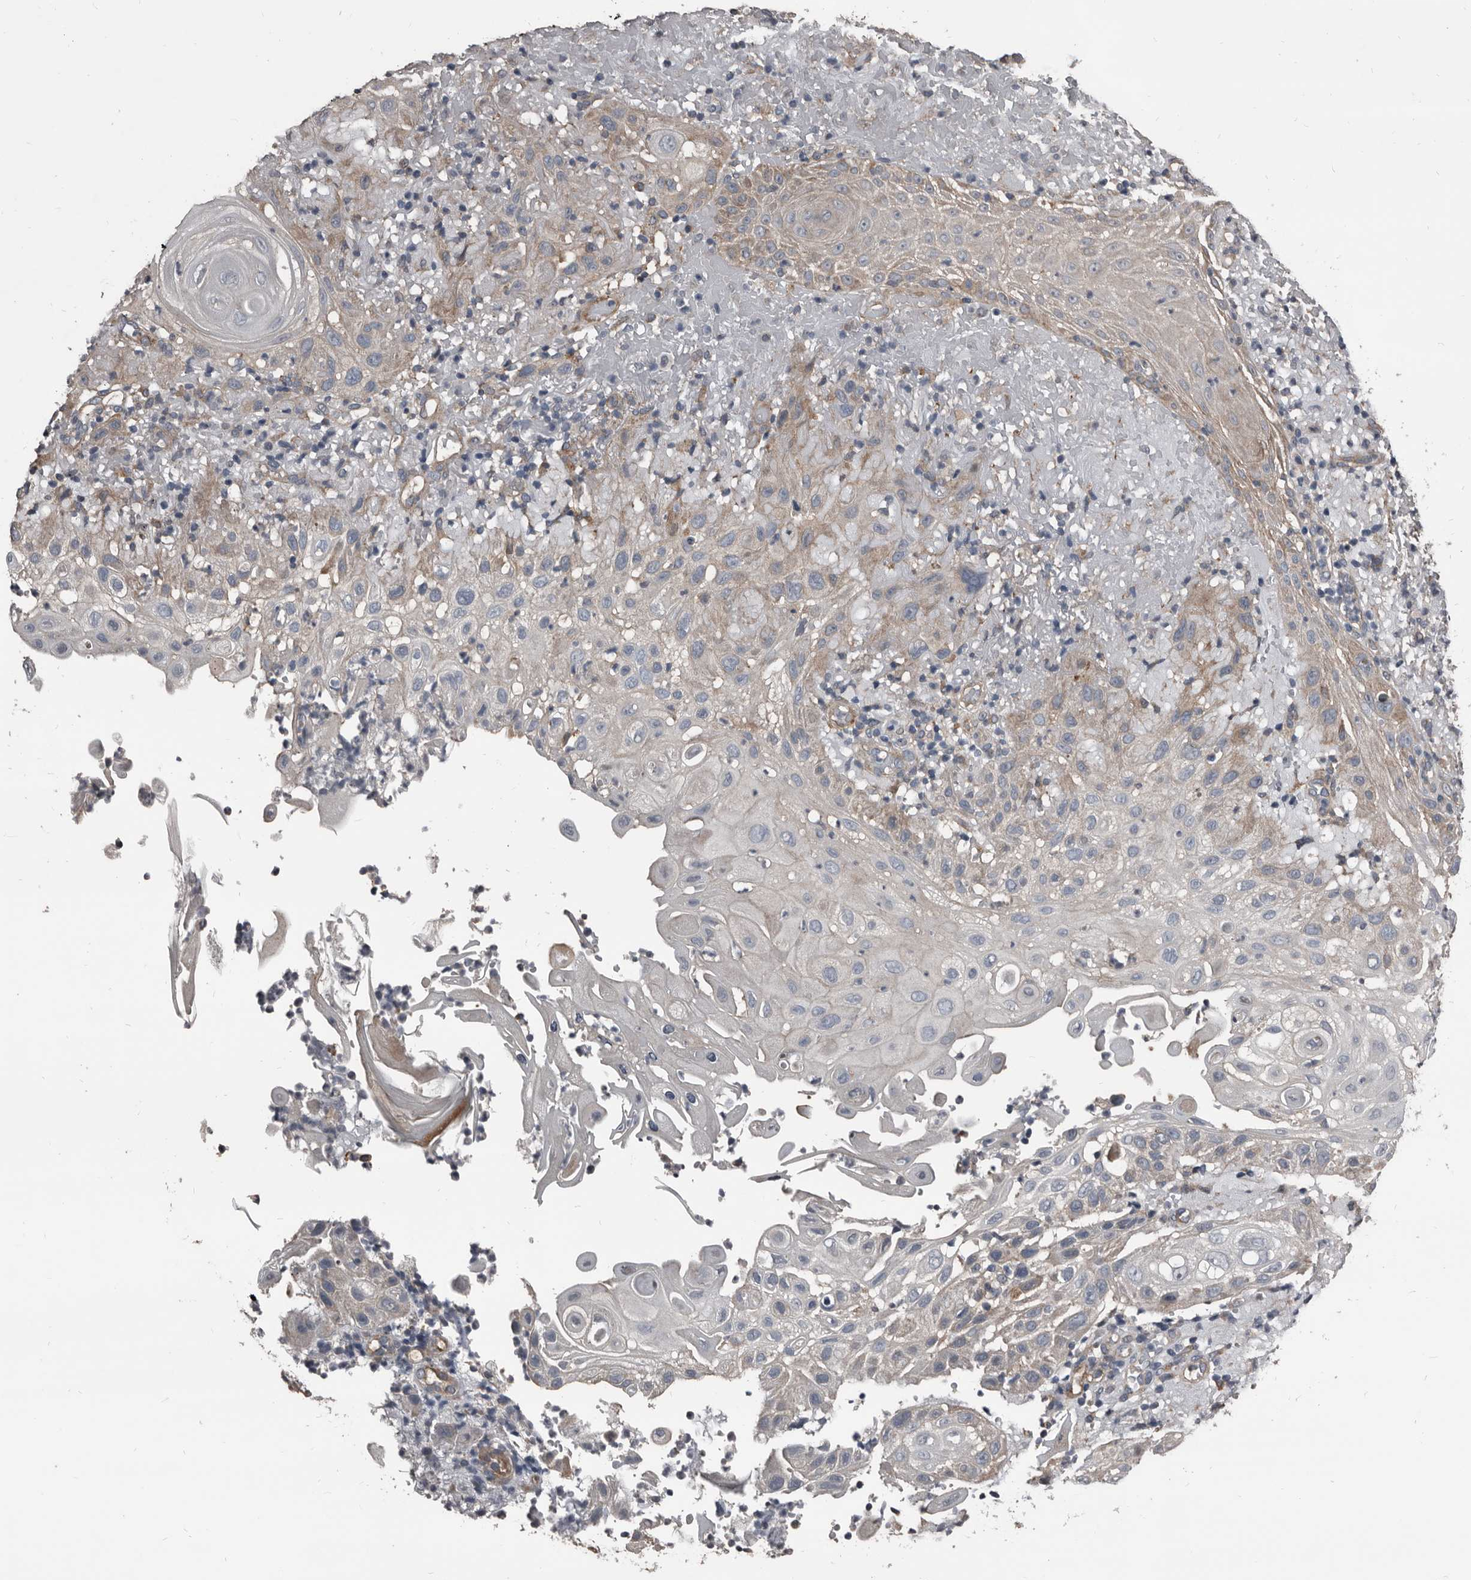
{"staining": {"intensity": "weak", "quantity": "<25%", "location": "cytoplasmic/membranous"}, "tissue": "skin cancer", "cell_type": "Tumor cells", "image_type": "cancer", "snomed": [{"axis": "morphology", "description": "Normal tissue, NOS"}, {"axis": "morphology", "description": "Squamous cell carcinoma, NOS"}, {"axis": "topography", "description": "Skin"}], "caption": "Image shows no protein positivity in tumor cells of skin squamous cell carcinoma tissue.", "gene": "DHPS", "patient": {"sex": "female", "age": 96}}